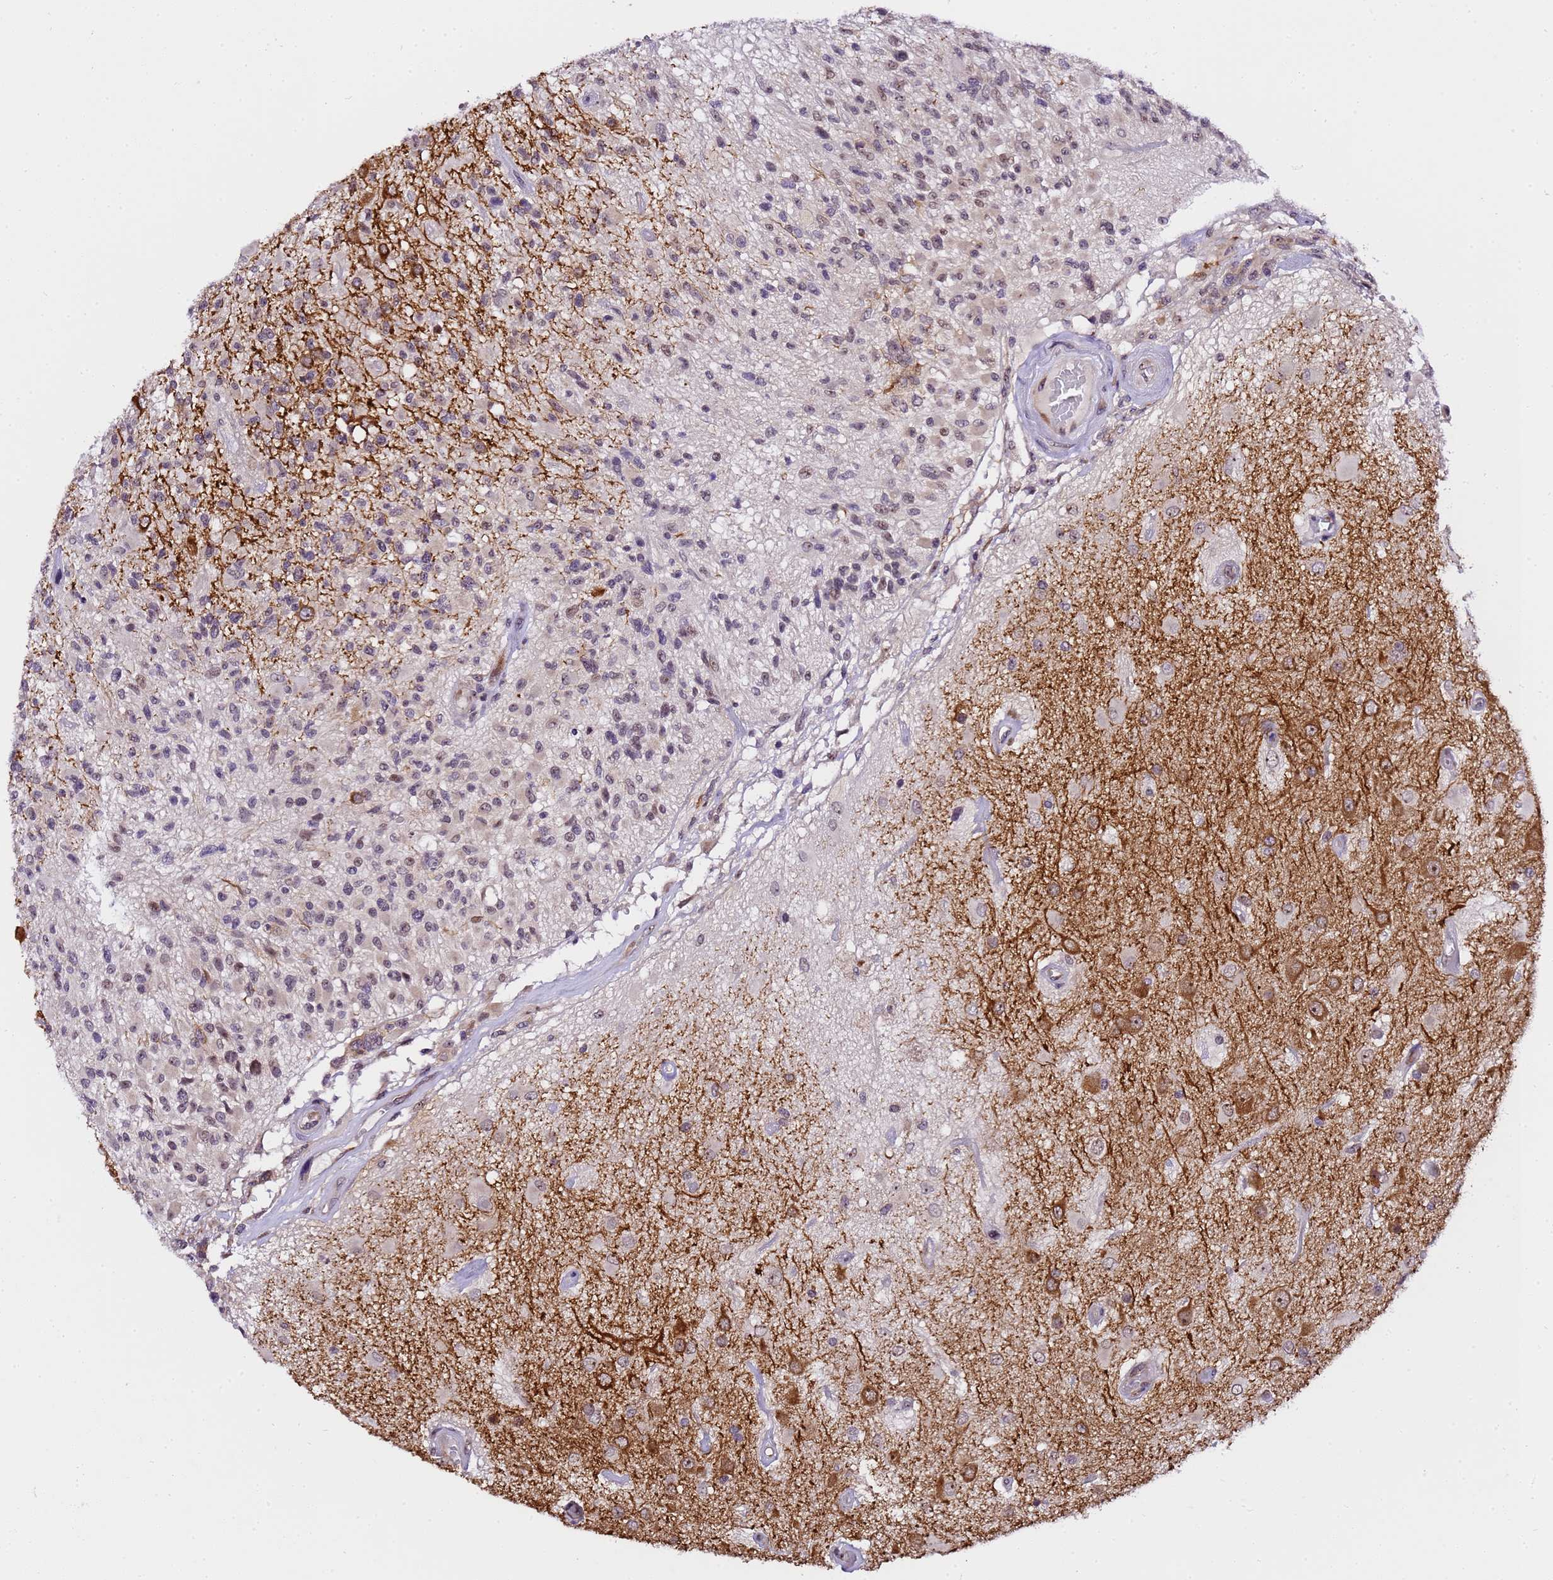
{"staining": {"intensity": "weak", "quantity": "<25%", "location": "nuclear"}, "tissue": "glioma", "cell_type": "Tumor cells", "image_type": "cancer", "snomed": [{"axis": "morphology", "description": "Glioma, malignant, High grade"}, {"axis": "morphology", "description": "Glioblastoma, NOS"}, {"axis": "topography", "description": "Brain"}], "caption": "This is a histopathology image of immunohistochemistry (IHC) staining of high-grade glioma (malignant), which shows no staining in tumor cells.", "gene": "SLX4IP", "patient": {"sex": "male", "age": 60}}